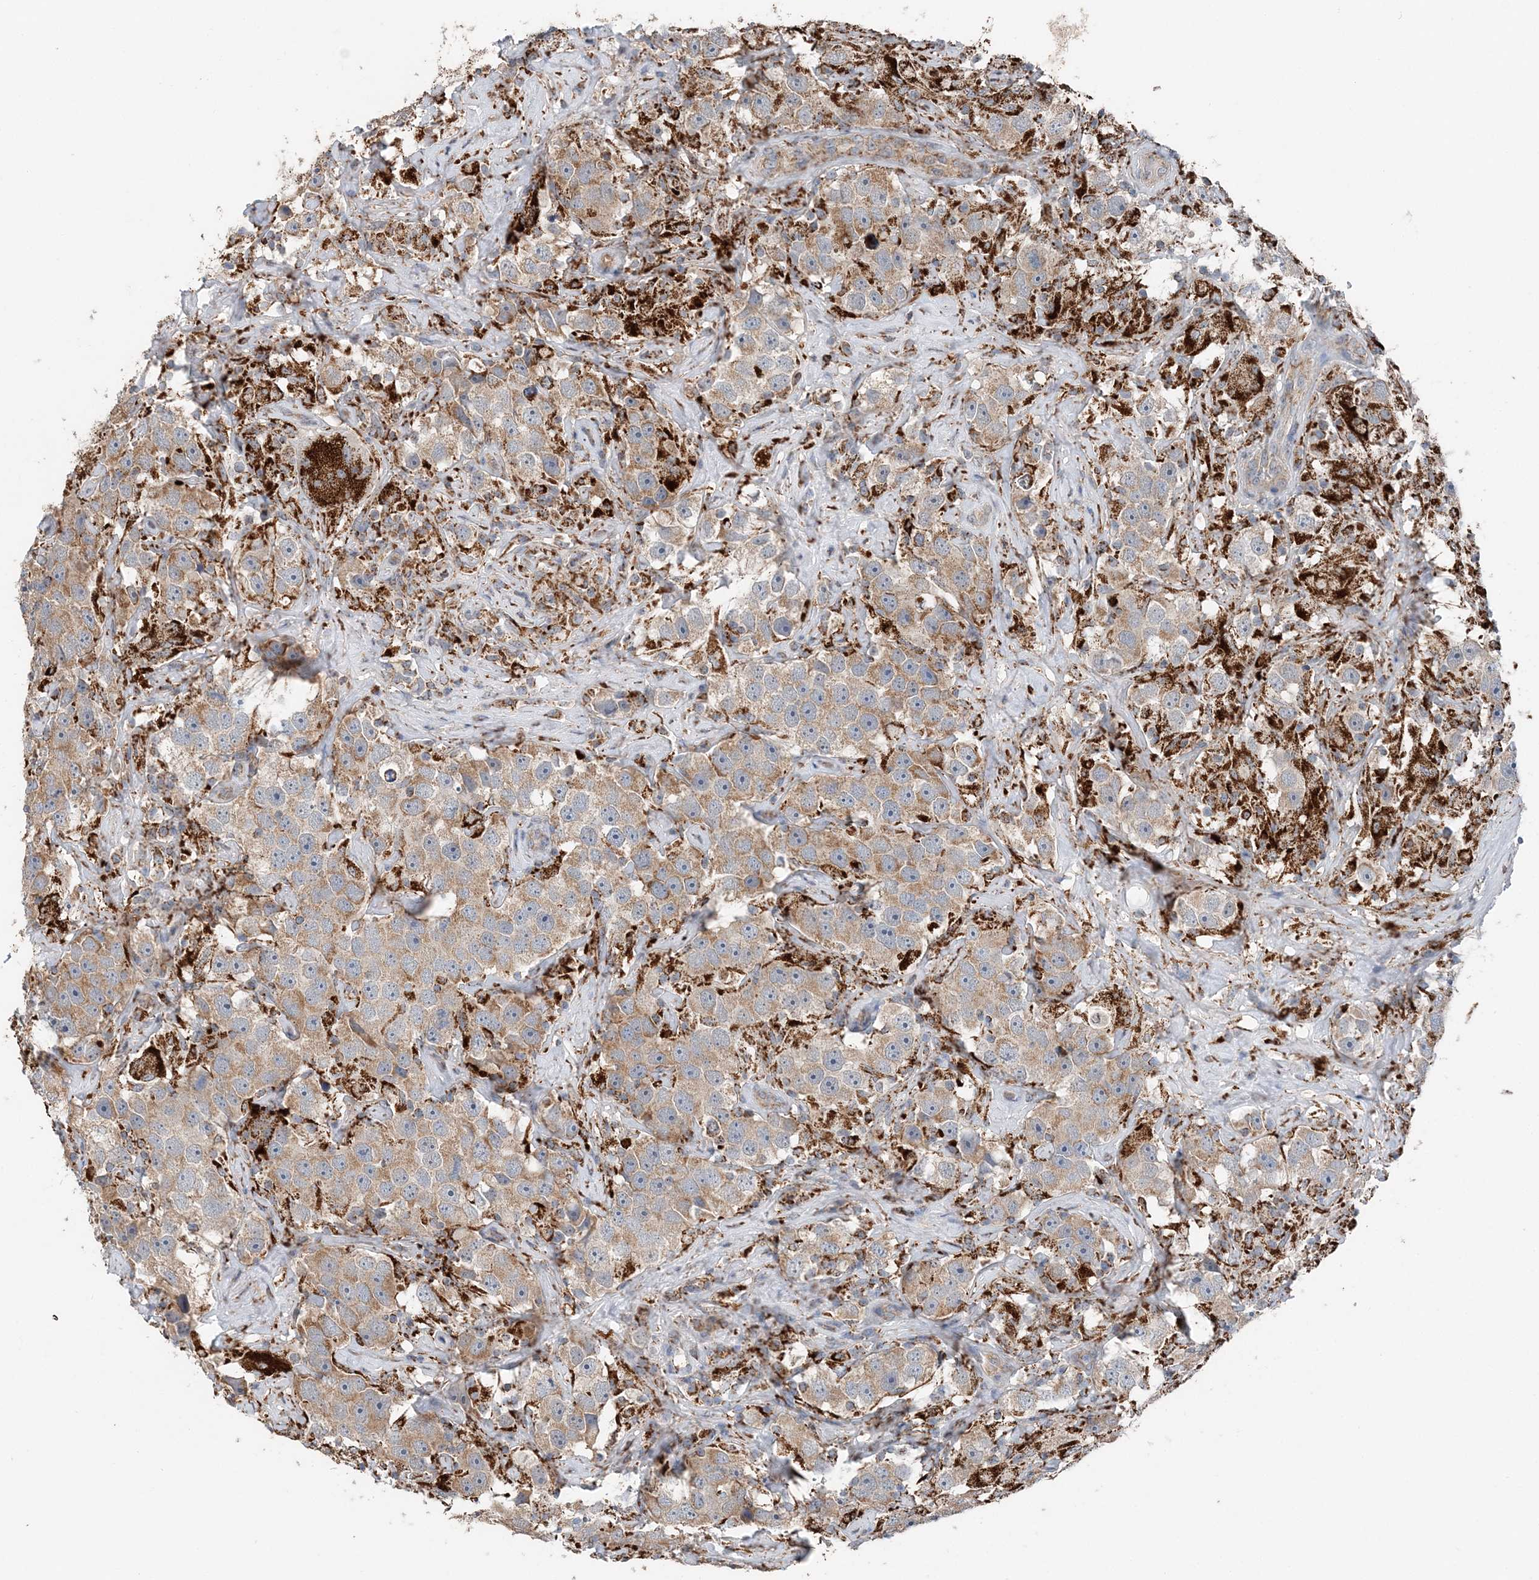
{"staining": {"intensity": "weak", "quantity": ">75%", "location": "cytoplasmic/membranous"}, "tissue": "testis cancer", "cell_type": "Tumor cells", "image_type": "cancer", "snomed": [{"axis": "morphology", "description": "Seminoma, NOS"}, {"axis": "topography", "description": "Testis"}], "caption": "A micrograph showing weak cytoplasmic/membranous expression in approximately >75% of tumor cells in testis seminoma, as visualized by brown immunohistochemical staining.", "gene": "SPRY2", "patient": {"sex": "male", "age": 49}}